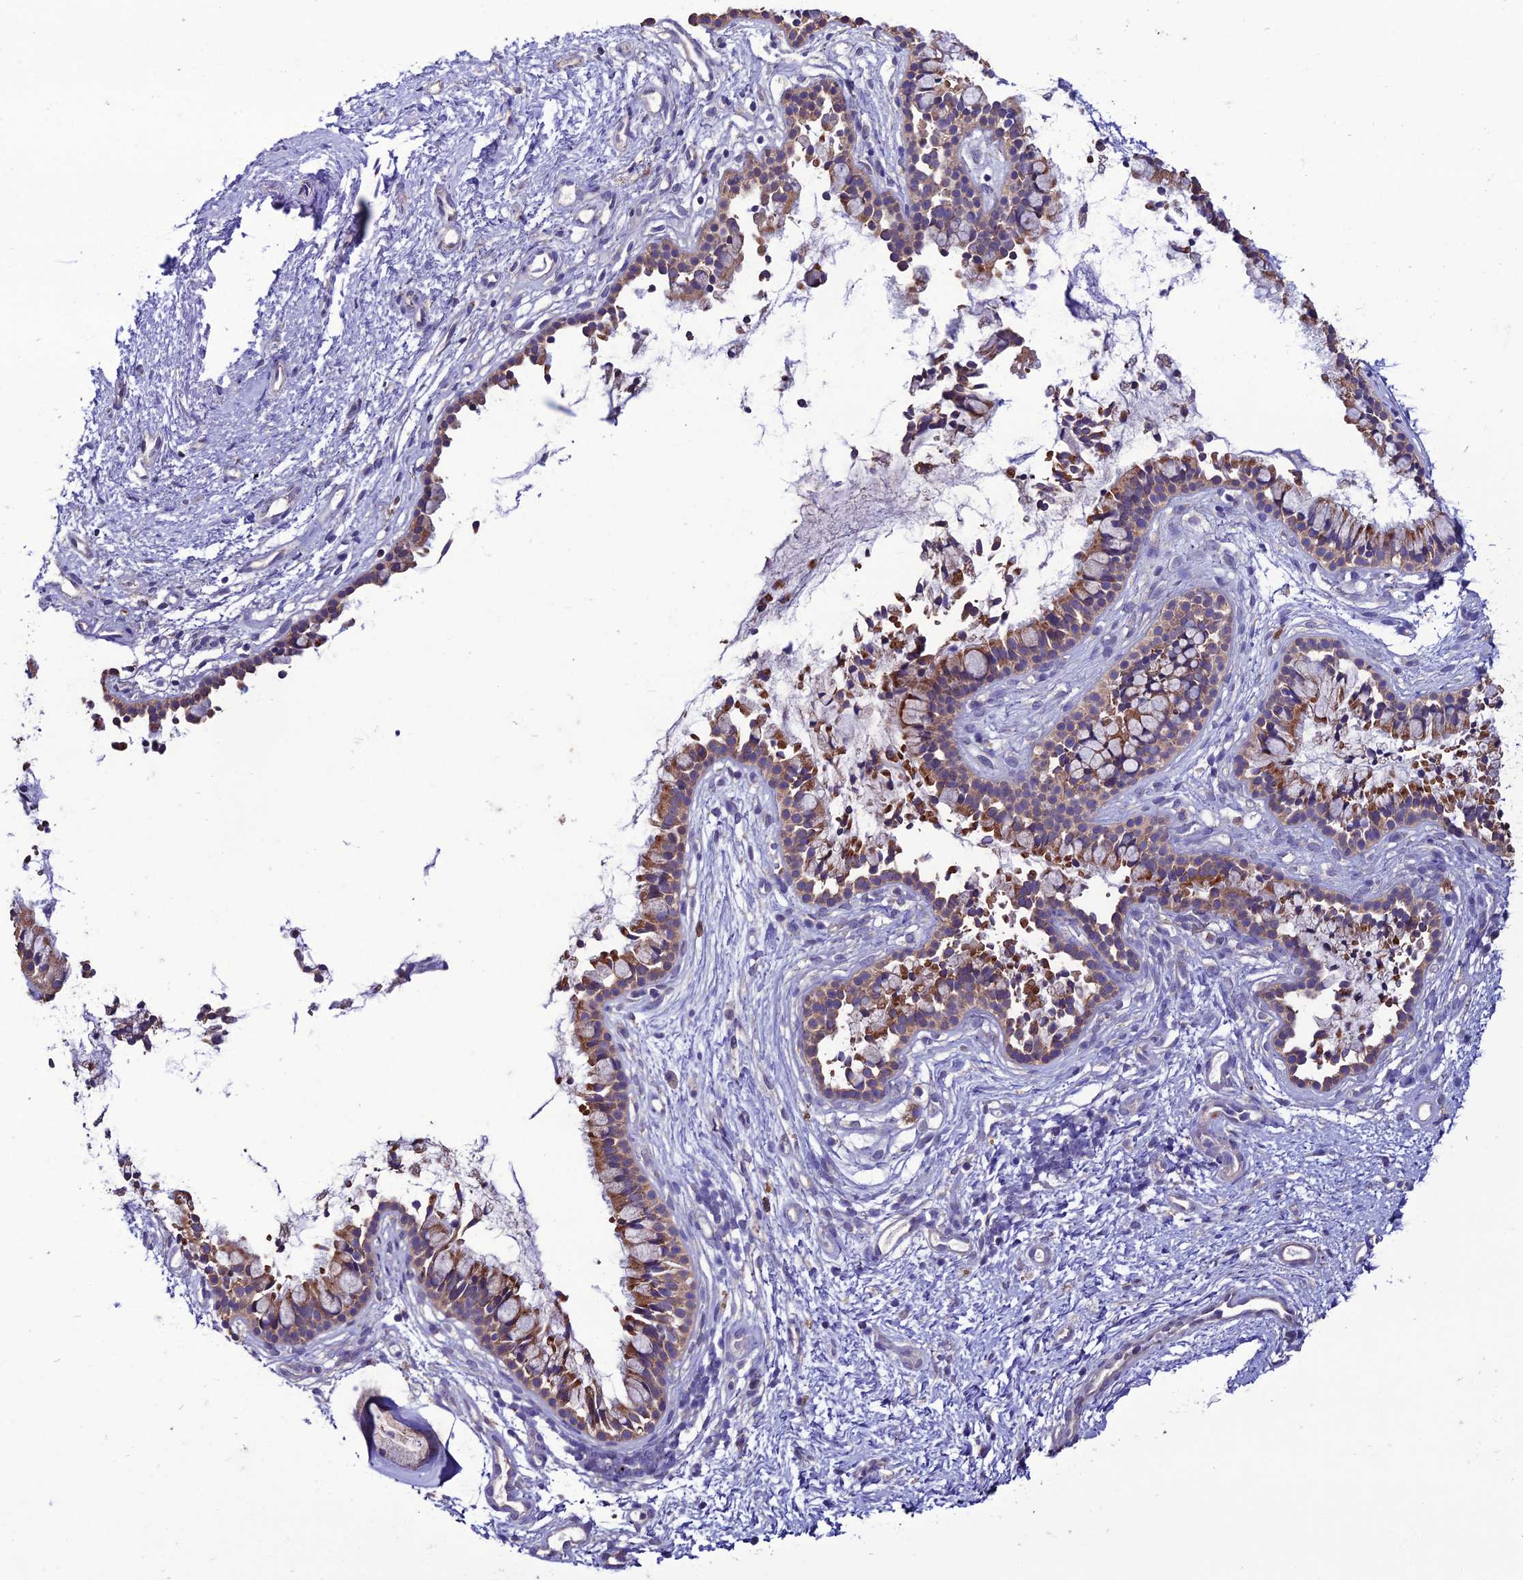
{"staining": {"intensity": "moderate", "quantity": "25%-75%", "location": "cytoplasmic/membranous"}, "tissue": "nasopharynx", "cell_type": "Respiratory epithelial cells", "image_type": "normal", "snomed": [{"axis": "morphology", "description": "Normal tissue, NOS"}, {"axis": "topography", "description": "Nasopharynx"}], "caption": "IHC (DAB) staining of normal human nasopharynx reveals moderate cytoplasmic/membranous protein positivity in about 25%-75% of respiratory epithelial cells.", "gene": "HOGA1", "patient": {"sex": "male", "age": 82}}